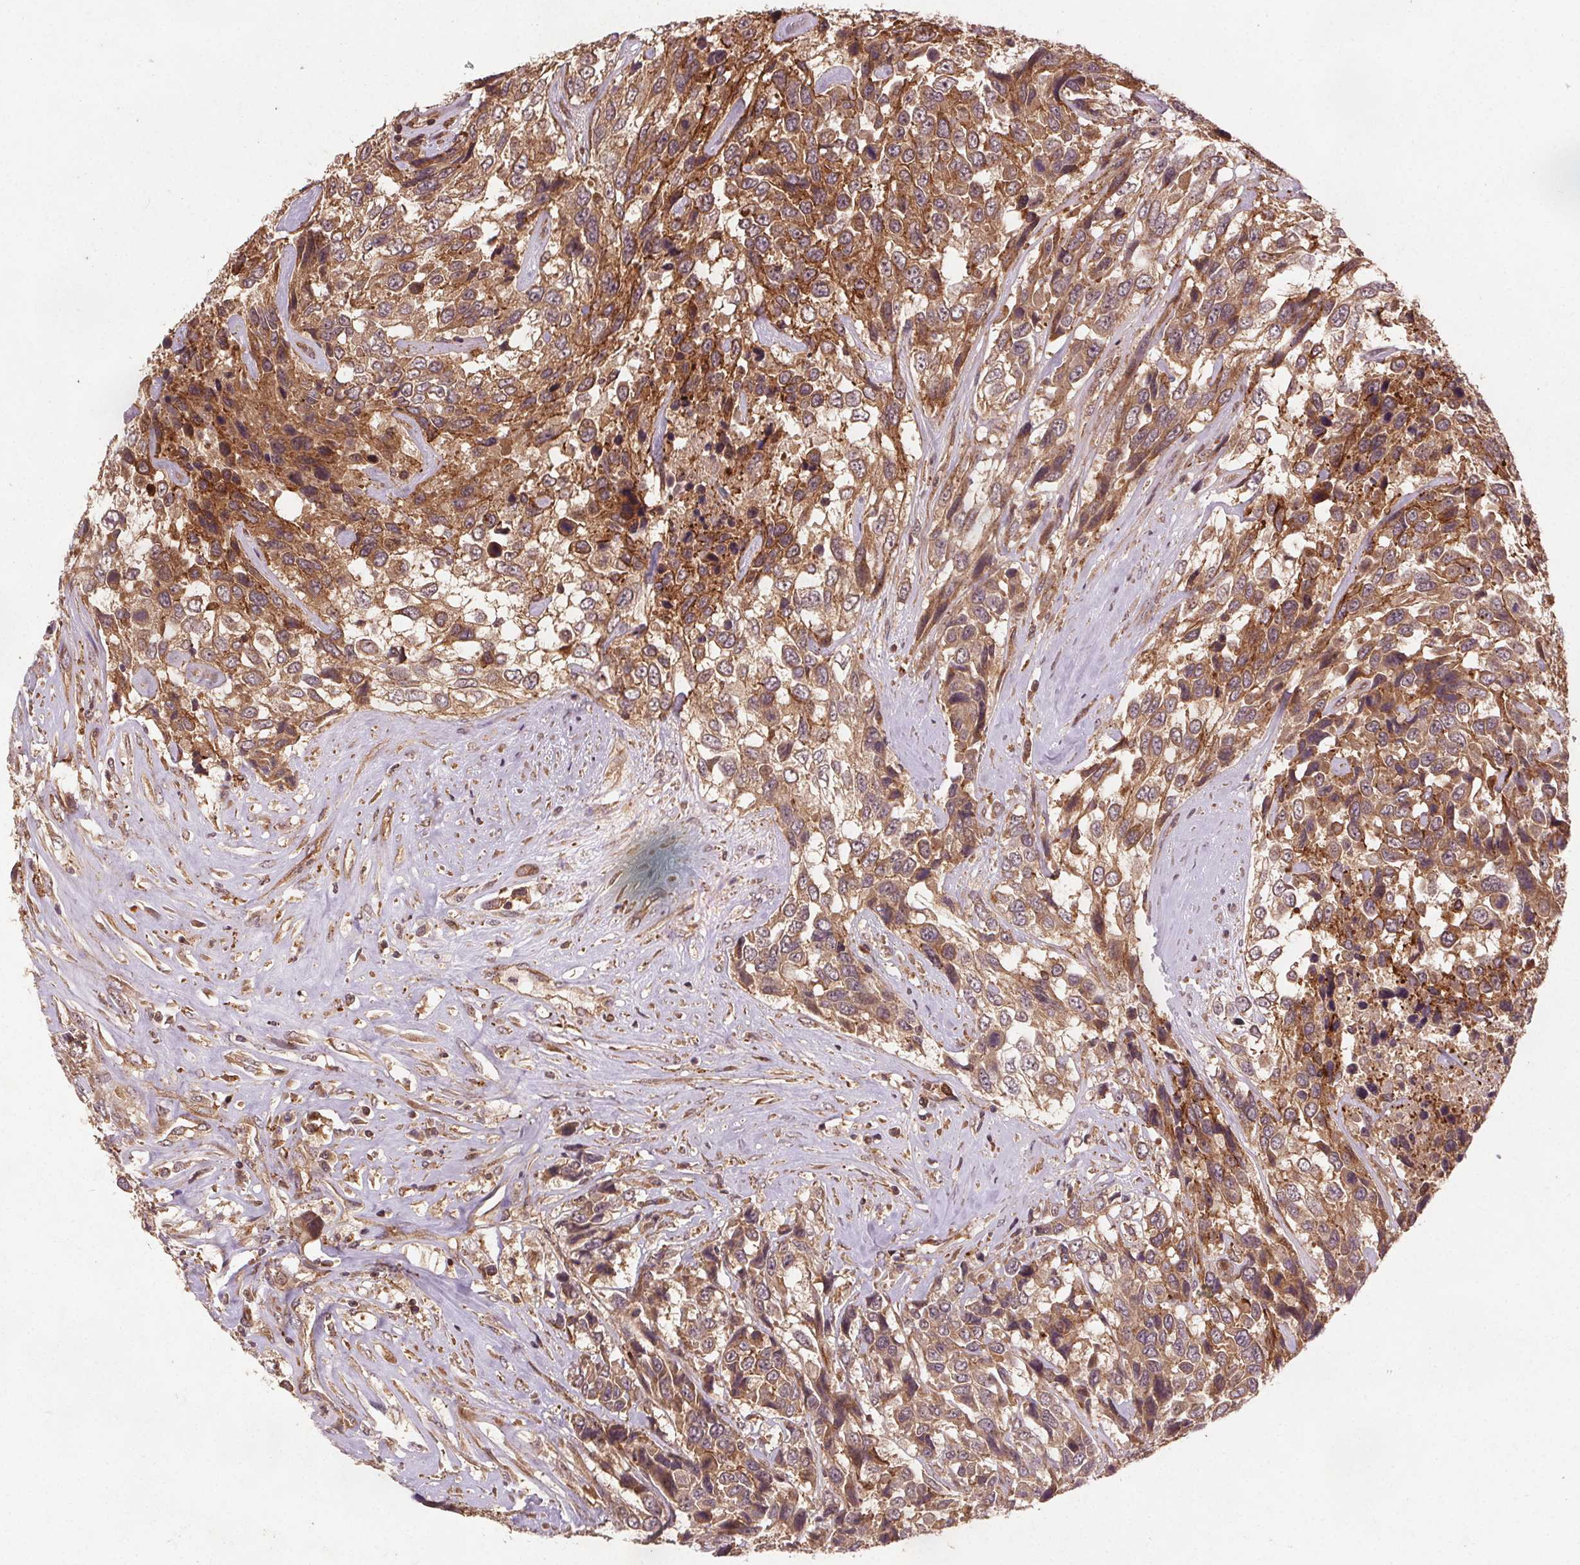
{"staining": {"intensity": "moderate", "quantity": ">75%", "location": "cytoplasmic/membranous"}, "tissue": "urothelial cancer", "cell_type": "Tumor cells", "image_type": "cancer", "snomed": [{"axis": "morphology", "description": "Urothelial carcinoma, High grade"}, {"axis": "topography", "description": "Urinary bladder"}], "caption": "Immunohistochemistry (IHC) (DAB (3,3'-diaminobenzidine)) staining of urothelial cancer demonstrates moderate cytoplasmic/membranous protein staining in approximately >75% of tumor cells. (IHC, brightfield microscopy, high magnification).", "gene": "SEC14L2", "patient": {"sex": "female", "age": 70}}